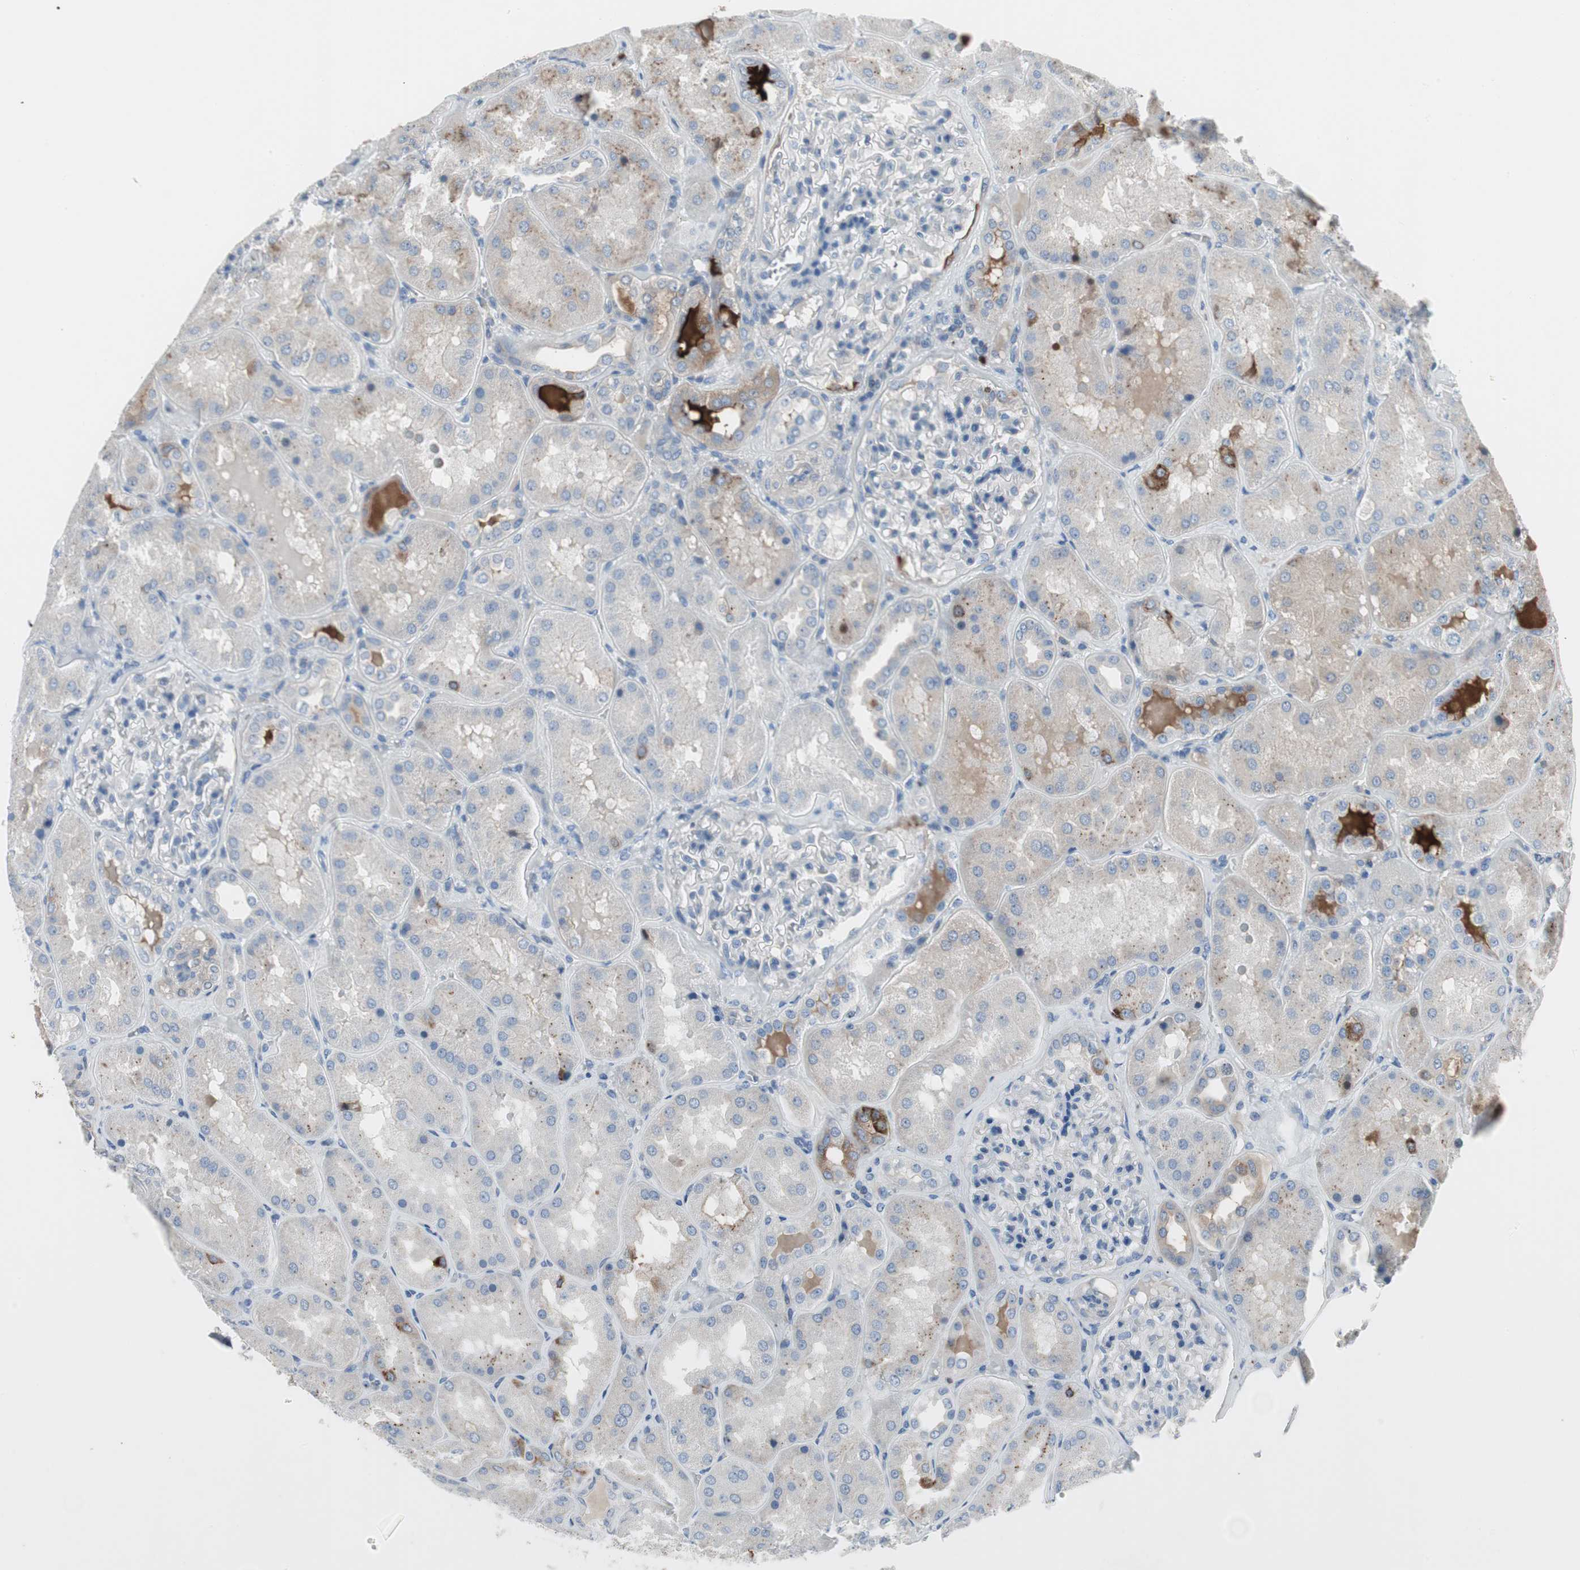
{"staining": {"intensity": "negative", "quantity": "none", "location": "none"}, "tissue": "kidney", "cell_type": "Cells in glomeruli", "image_type": "normal", "snomed": [{"axis": "morphology", "description": "Normal tissue, NOS"}, {"axis": "topography", "description": "Kidney"}], "caption": "Immunohistochemistry of unremarkable kidney demonstrates no positivity in cells in glomeruli. The staining was performed using DAB (3,3'-diaminobenzidine) to visualize the protein expression in brown, while the nuclei were stained in blue with hematoxylin (Magnification: 20x).", "gene": "PIGR", "patient": {"sex": "female", "age": 56}}